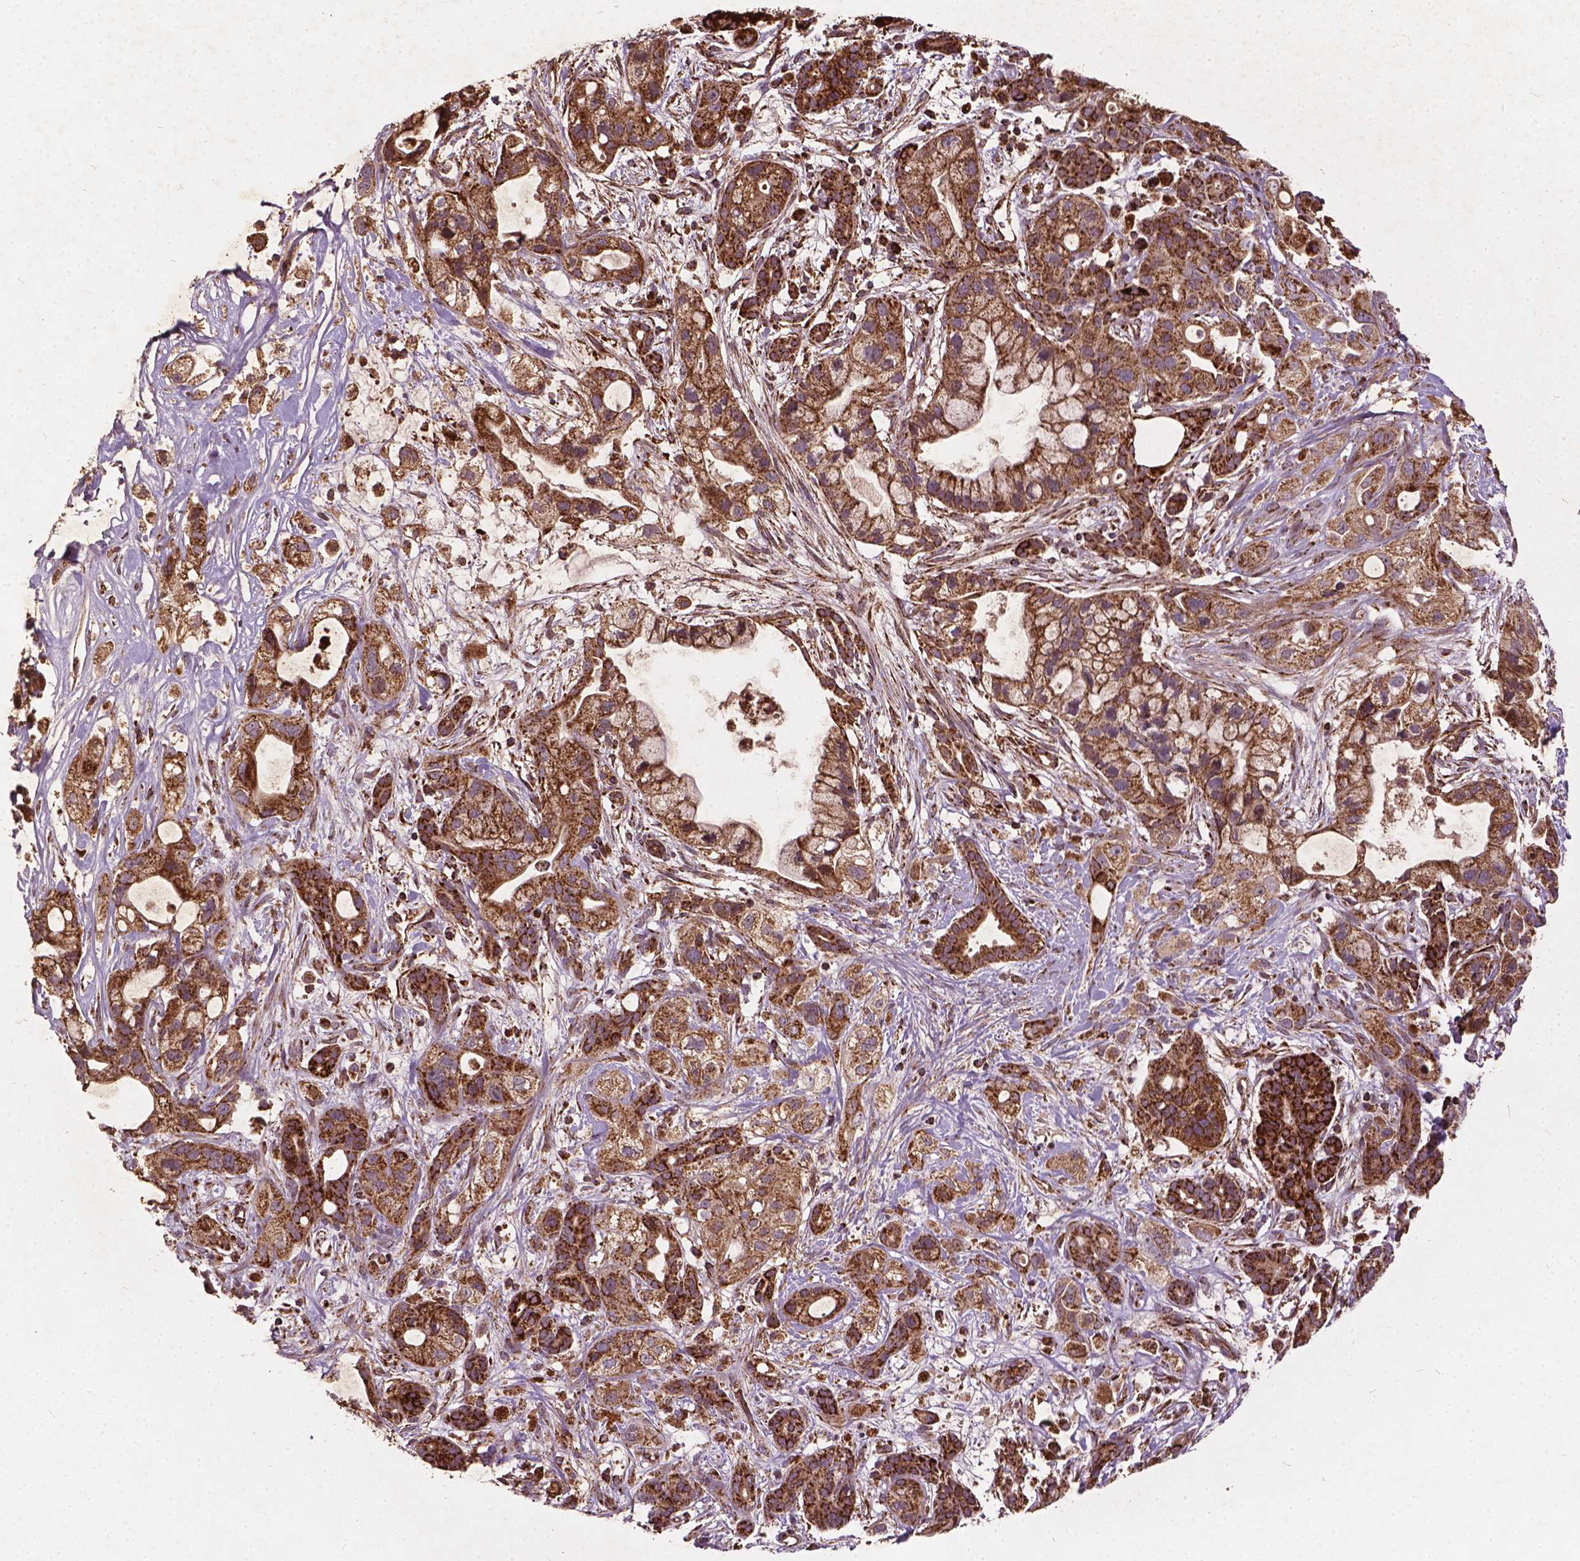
{"staining": {"intensity": "strong", "quantity": ">75%", "location": "cytoplasmic/membranous"}, "tissue": "pancreatic cancer", "cell_type": "Tumor cells", "image_type": "cancer", "snomed": [{"axis": "morphology", "description": "Adenocarcinoma, NOS"}, {"axis": "topography", "description": "Pancreas"}], "caption": "Immunohistochemical staining of adenocarcinoma (pancreatic) reveals high levels of strong cytoplasmic/membranous staining in approximately >75% of tumor cells. (Stains: DAB in brown, nuclei in blue, Microscopy: brightfield microscopy at high magnification).", "gene": "UBXN2A", "patient": {"sex": "male", "age": 44}}